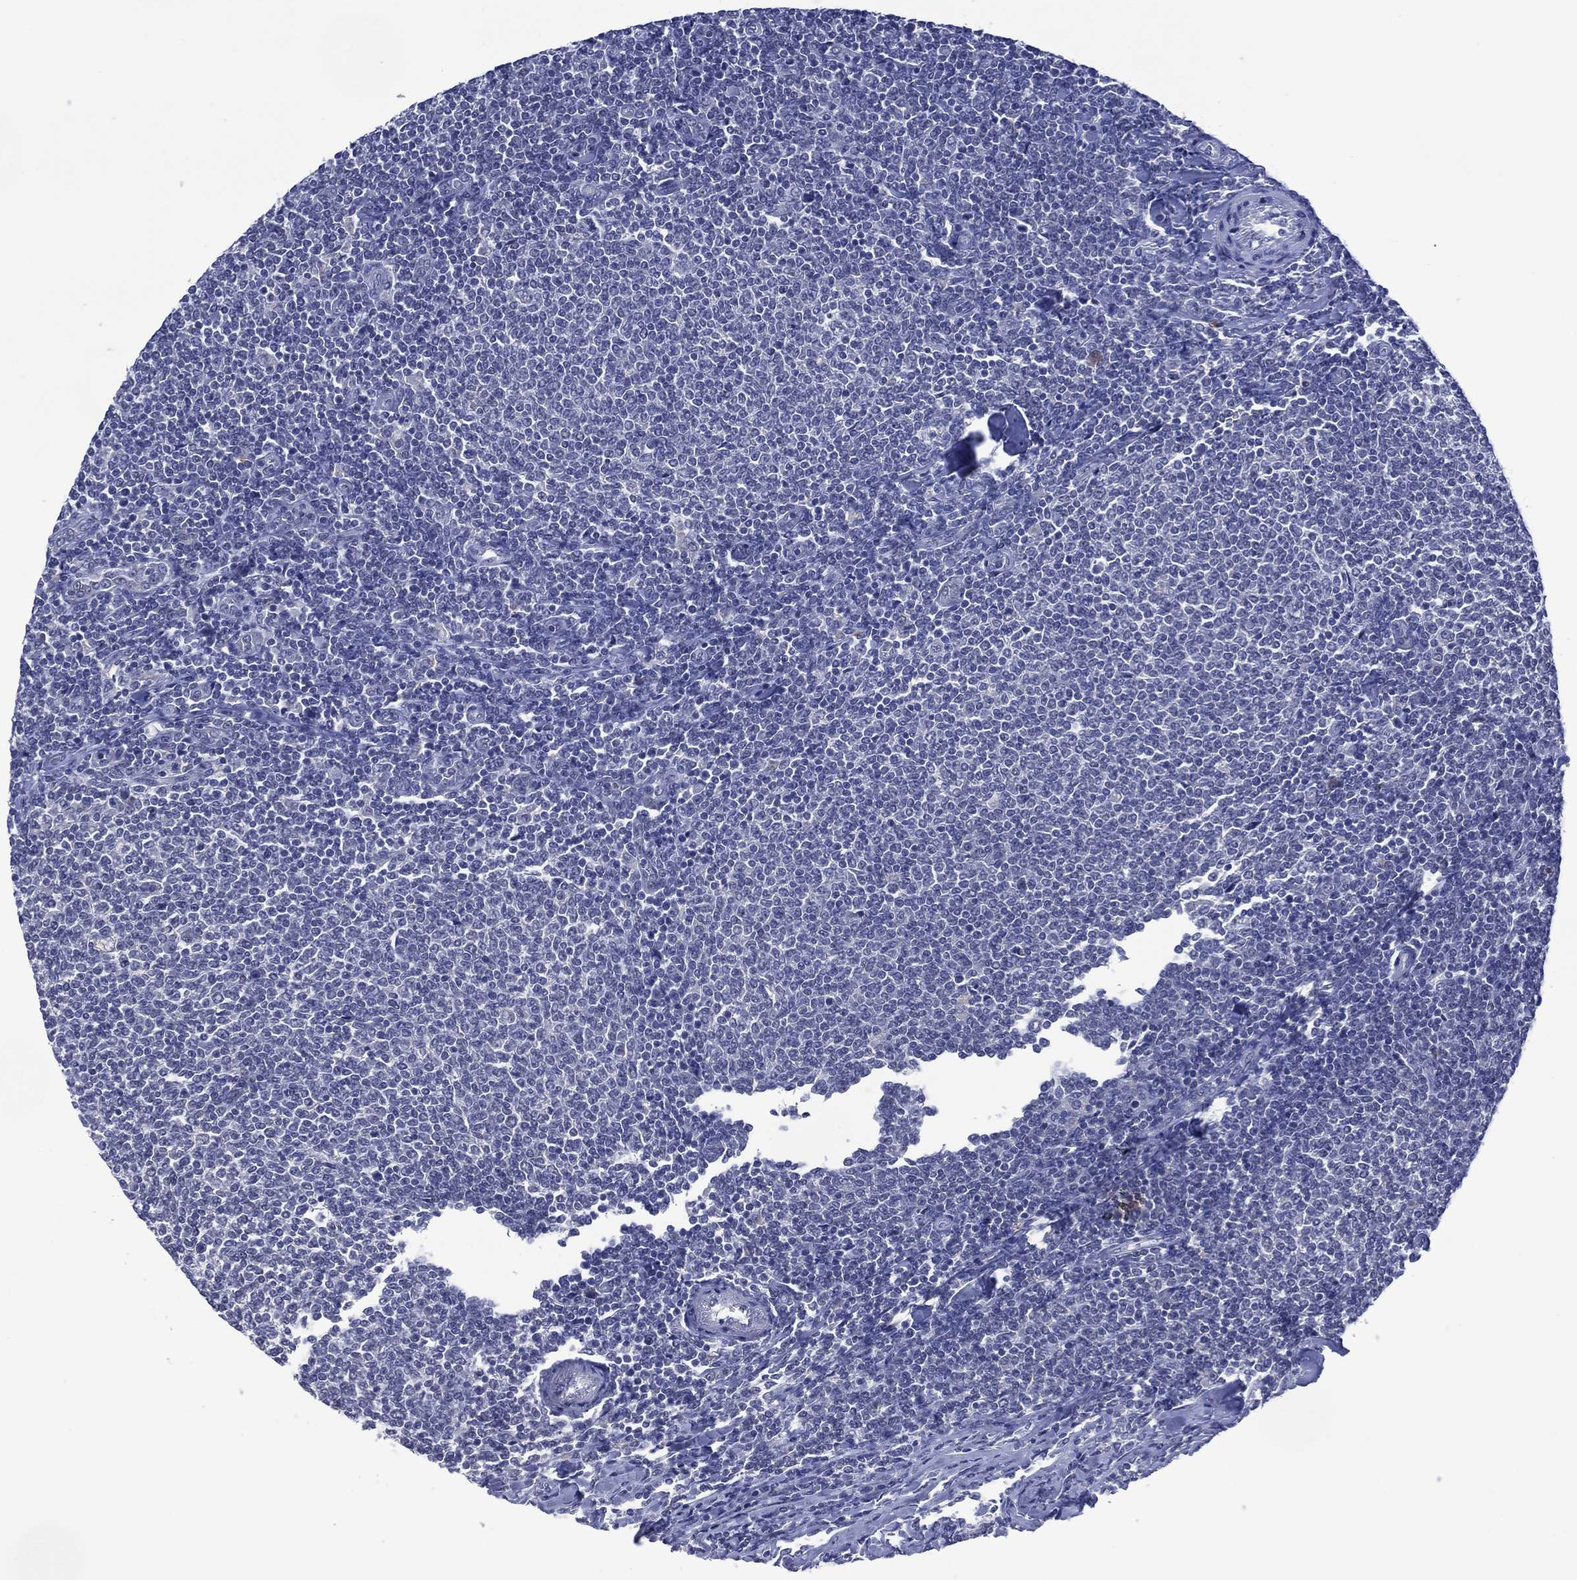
{"staining": {"intensity": "negative", "quantity": "none", "location": "none"}, "tissue": "lymphoma", "cell_type": "Tumor cells", "image_type": "cancer", "snomed": [{"axis": "morphology", "description": "Malignant lymphoma, non-Hodgkin's type, Low grade"}, {"axis": "topography", "description": "Lymph node"}], "caption": "There is no significant expression in tumor cells of lymphoma.", "gene": "ASB10", "patient": {"sex": "male", "age": 52}}